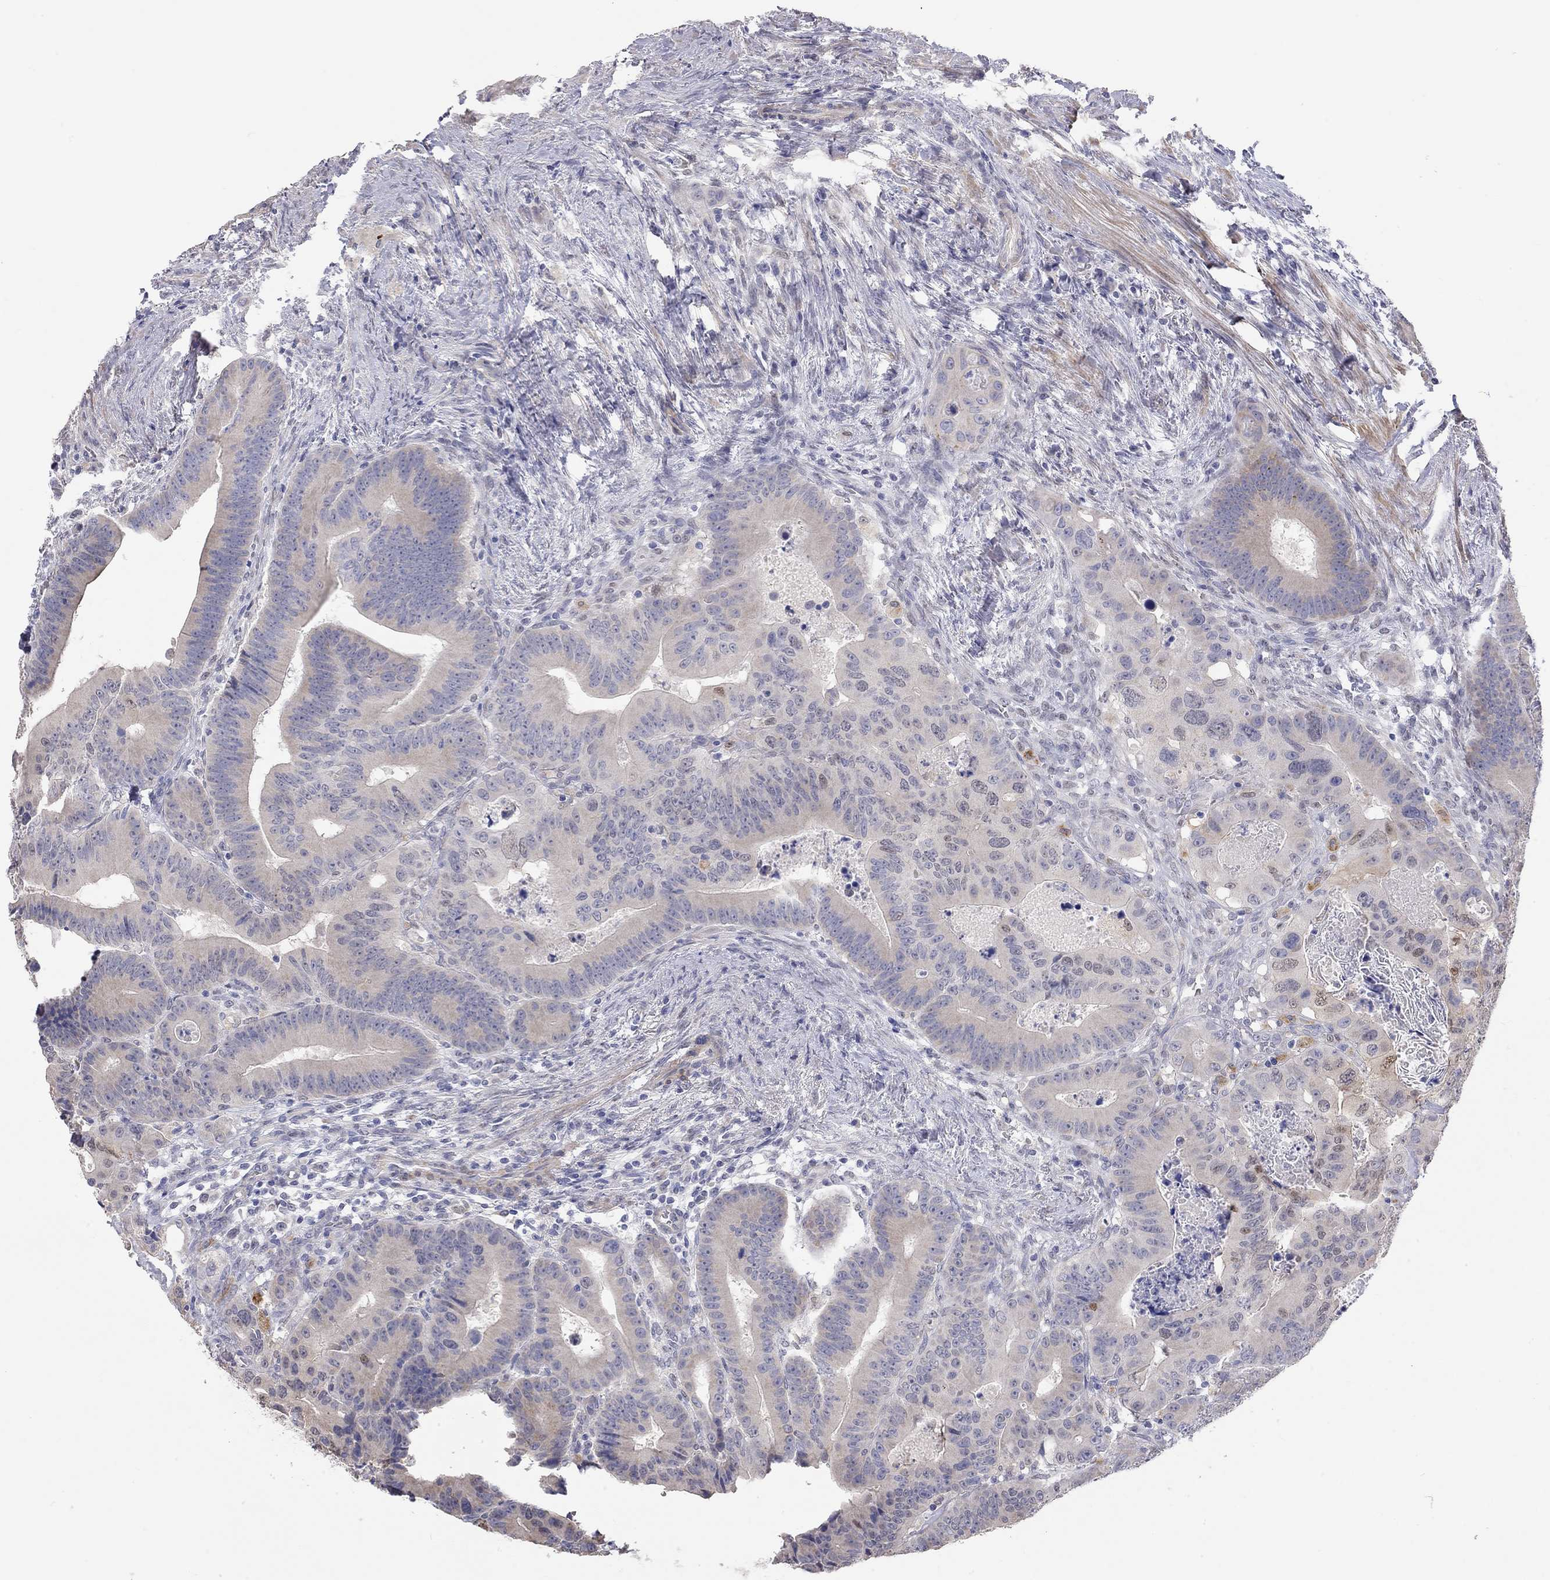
{"staining": {"intensity": "weak", "quantity": "25%-75%", "location": "cytoplasmic/membranous"}, "tissue": "colorectal cancer", "cell_type": "Tumor cells", "image_type": "cancer", "snomed": [{"axis": "morphology", "description": "Adenocarcinoma, NOS"}, {"axis": "topography", "description": "Rectum"}], "caption": "Human colorectal cancer stained for a protein (brown) reveals weak cytoplasmic/membranous positive positivity in about 25%-75% of tumor cells.", "gene": "PAPSS2", "patient": {"sex": "male", "age": 64}}